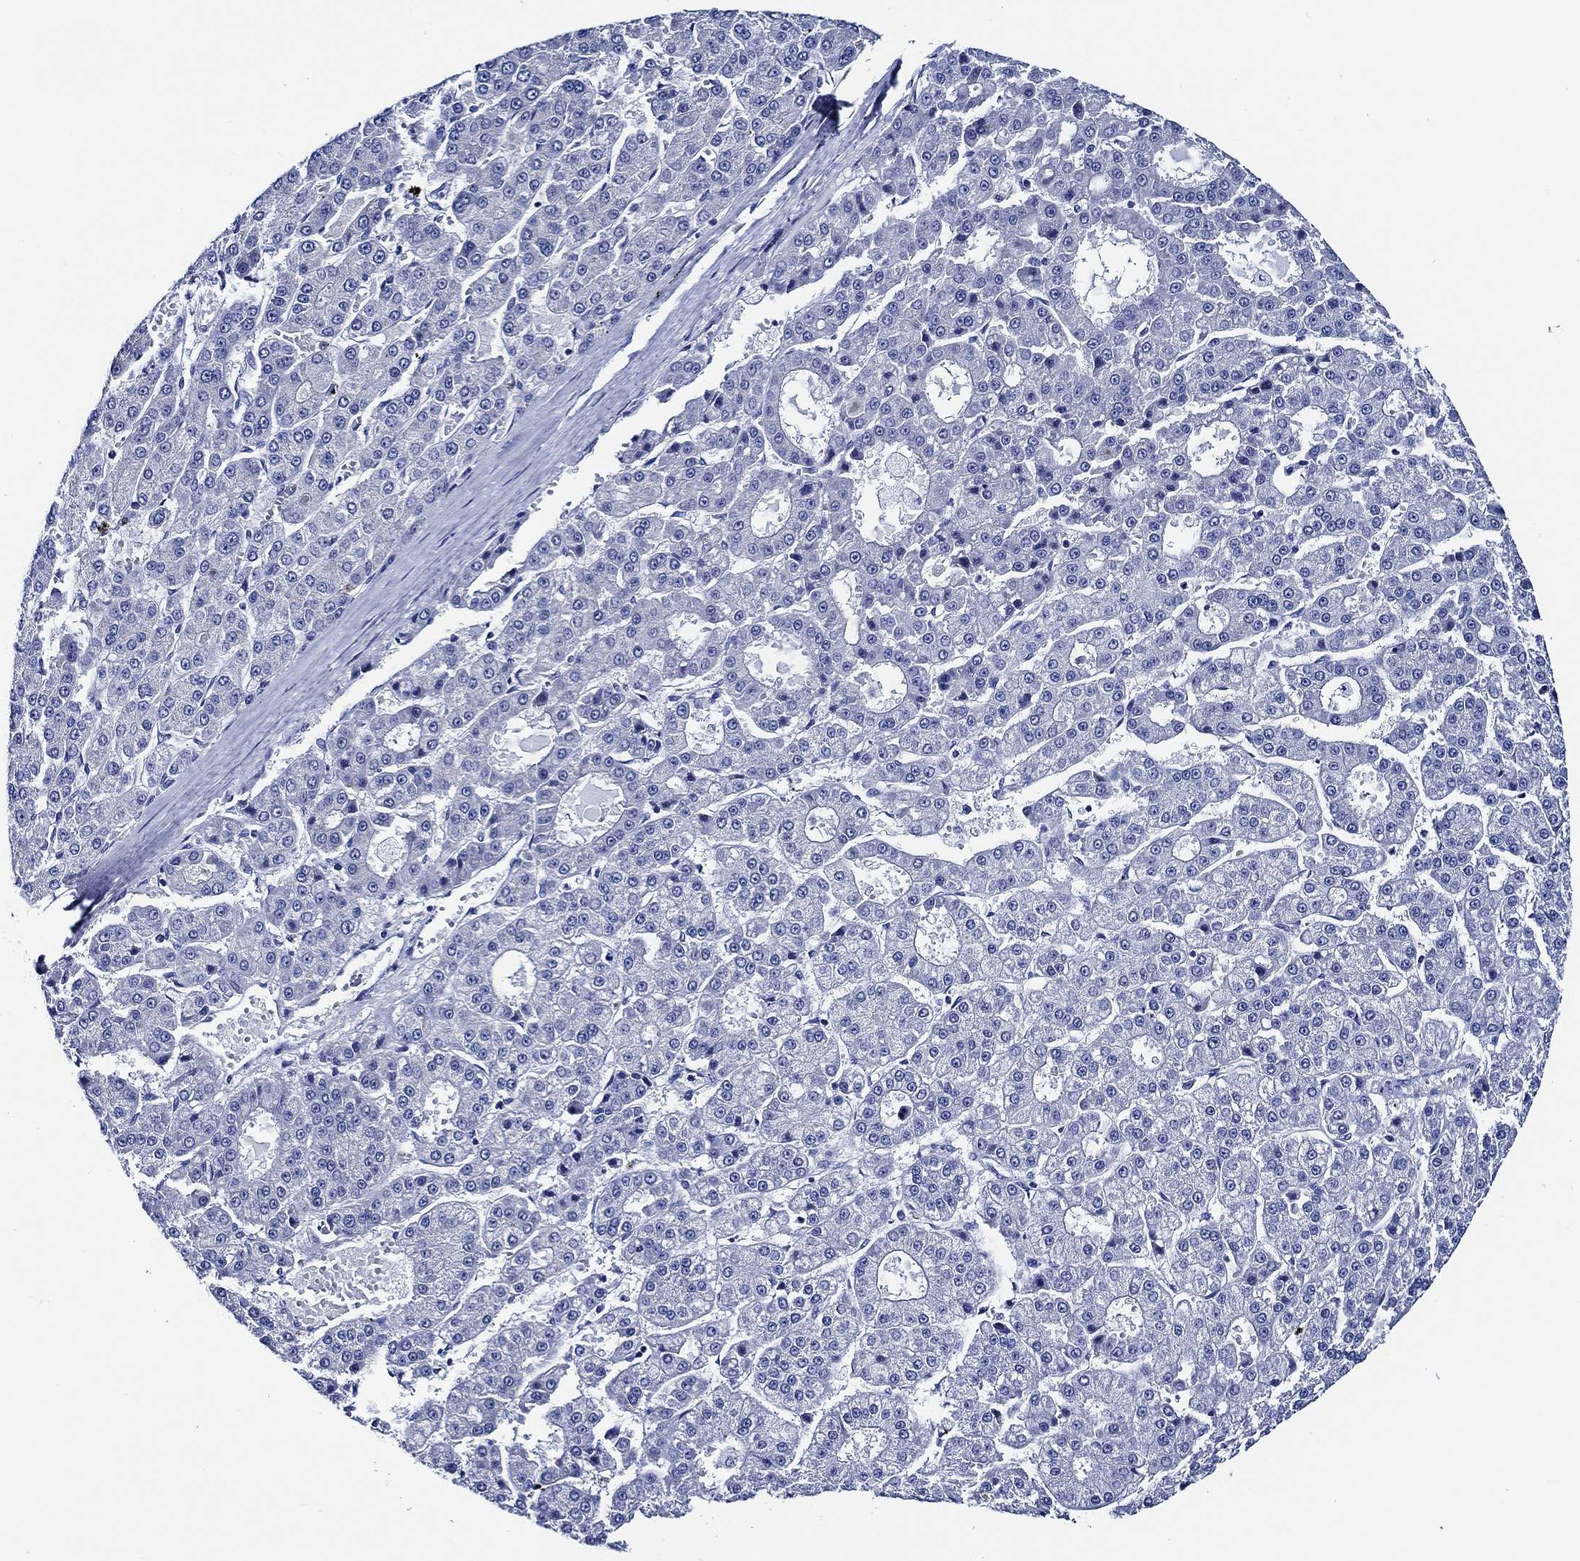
{"staining": {"intensity": "negative", "quantity": "none", "location": "none"}, "tissue": "liver cancer", "cell_type": "Tumor cells", "image_type": "cancer", "snomed": [{"axis": "morphology", "description": "Carcinoma, Hepatocellular, NOS"}, {"axis": "topography", "description": "Liver"}], "caption": "An image of liver cancer stained for a protein shows no brown staining in tumor cells. (Brightfield microscopy of DAB immunohistochemistry (IHC) at high magnification).", "gene": "WDR62", "patient": {"sex": "male", "age": 70}}